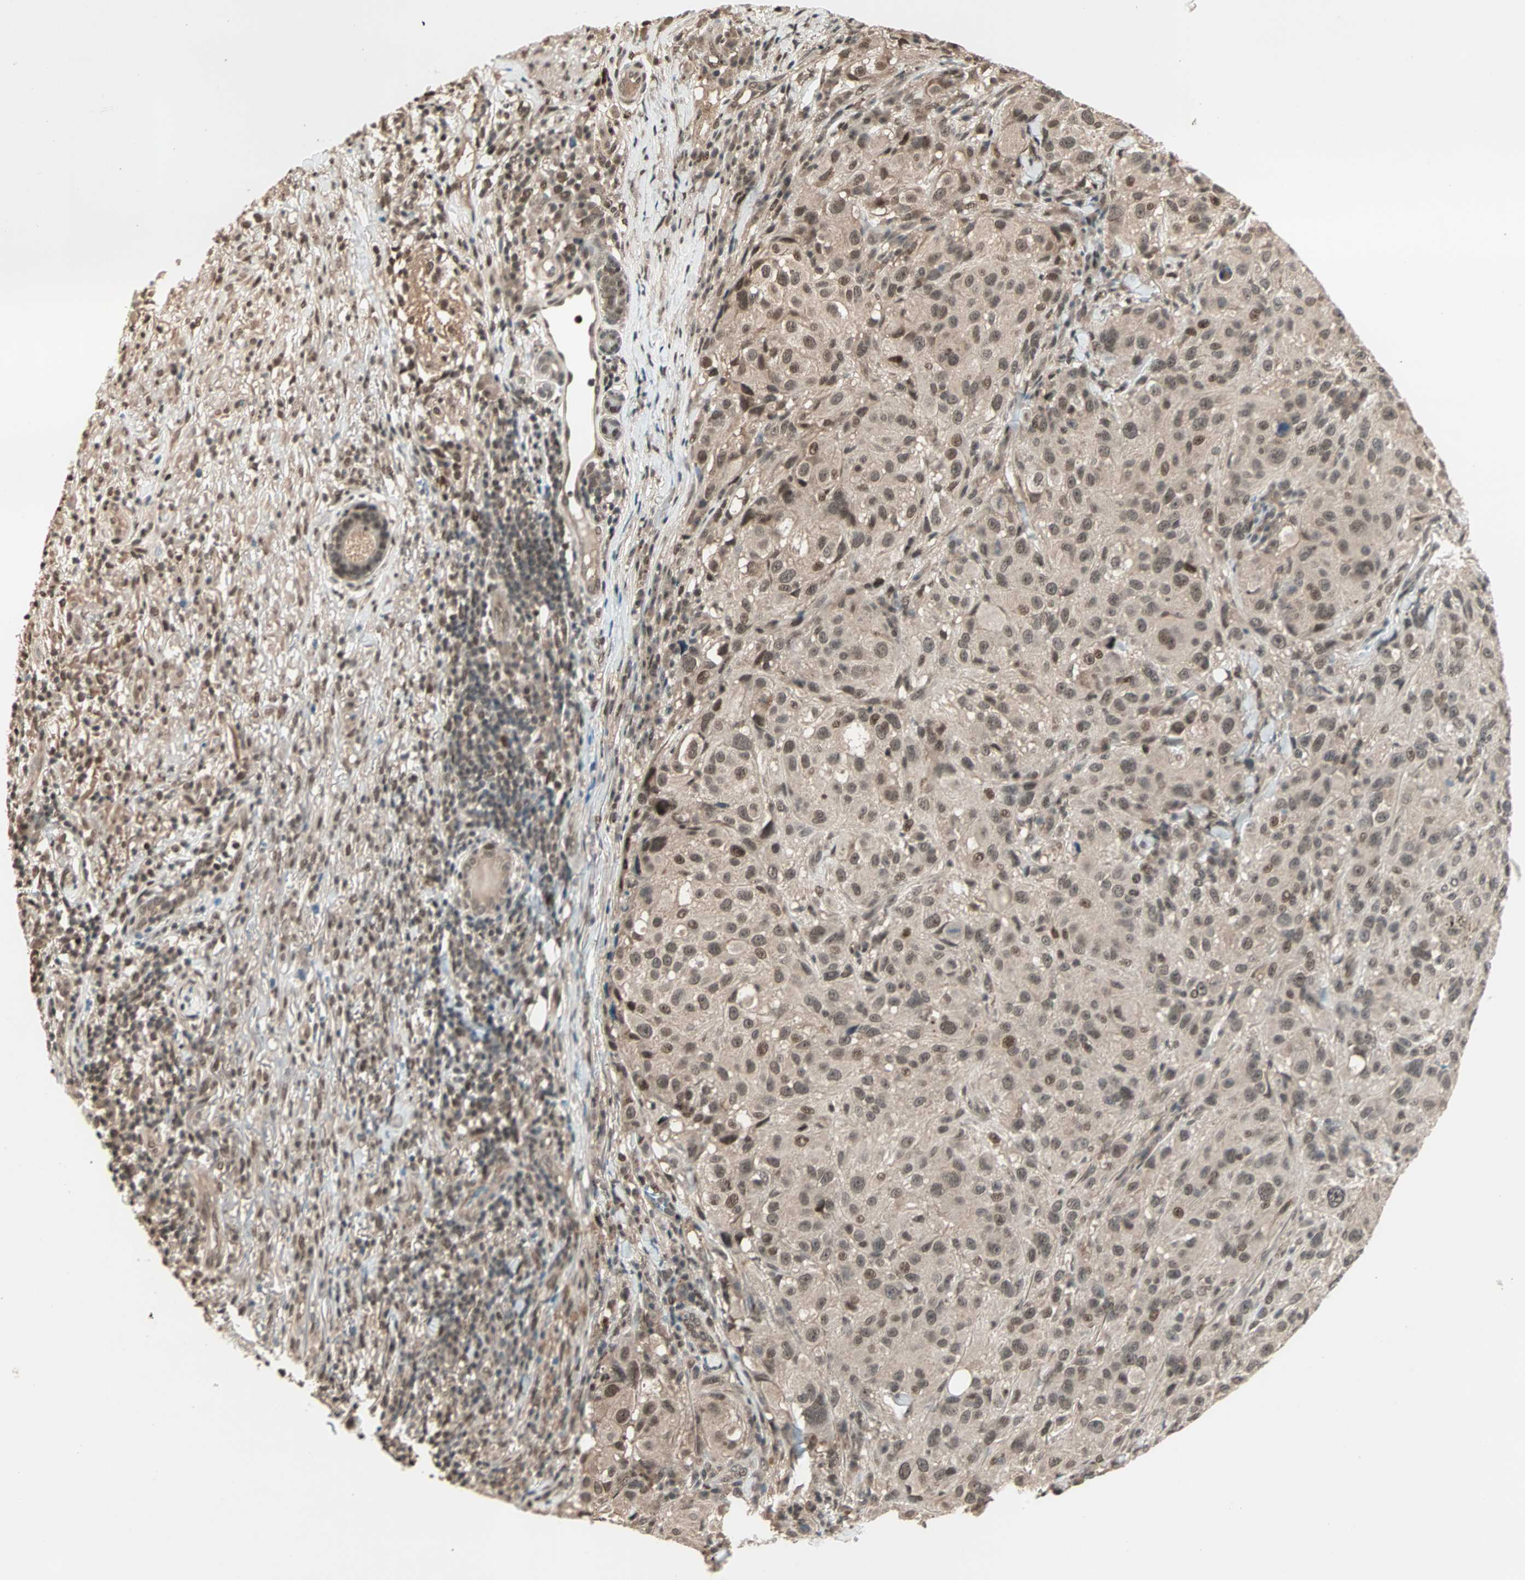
{"staining": {"intensity": "moderate", "quantity": ">75%", "location": "nuclear"}, "tissue": "melanoma", "cell_type": "Tumor cells", "image_type": "cancer", "snomed": [{"axis": "morphology", "description": "Necrosis, NOS"}, {"axis": "morphology", "description": "Malignant melanoma, NOS"}, {"axis": "topography", "description": "Skin"}], "caption": "The immunohistochemical stain highlights moderate nuclear staining in tumor cells of melanoma tissue.", "gene": "ZNF701", "patient": {"sex": "female", "age": 87}}